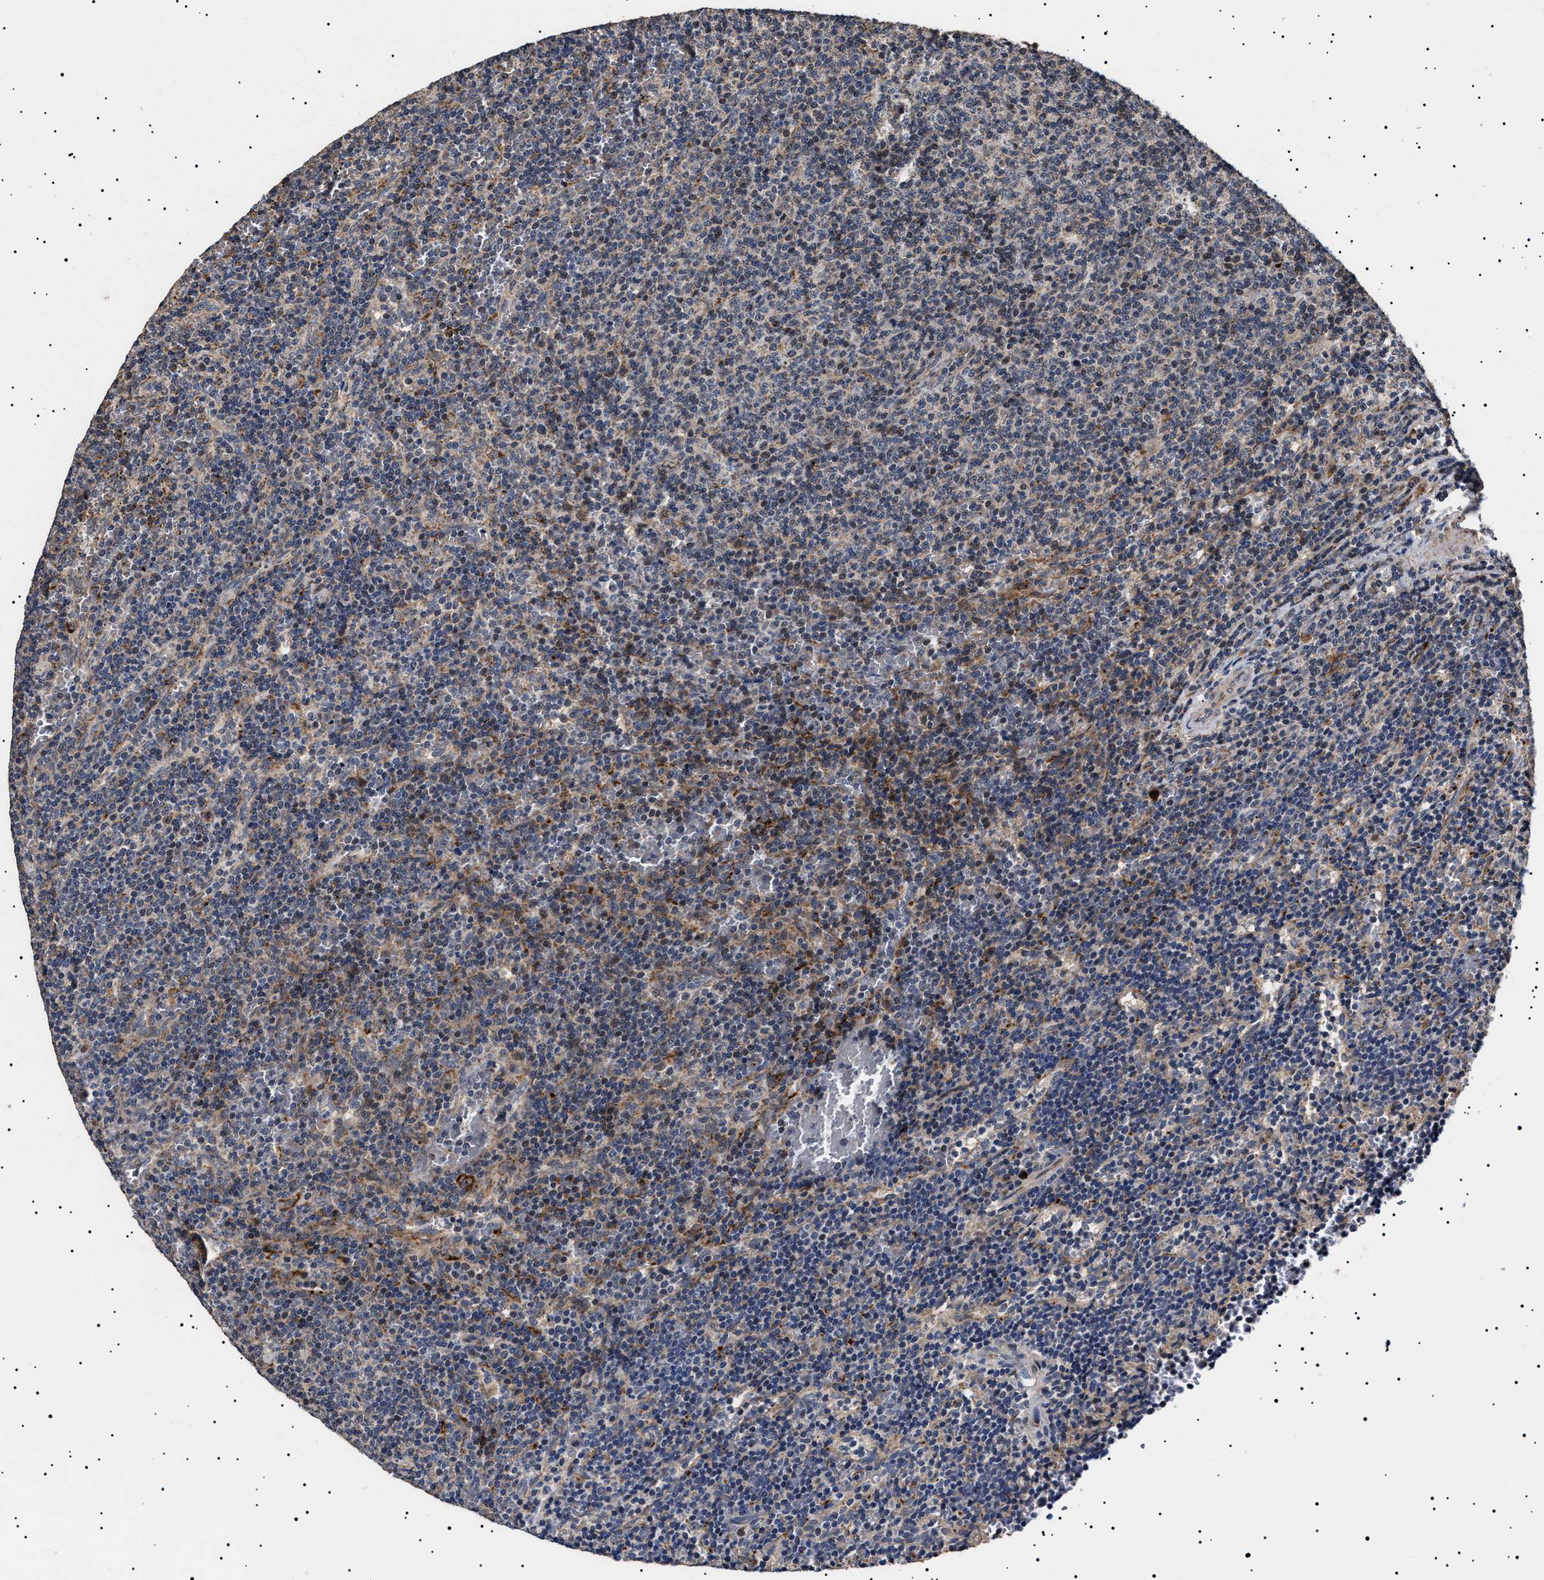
{"staining": {"intensity": "weak", "quantity": "<25%", "location": "cytoplasmic/membranous"}, "tissue": "lymphoma", "cell_type": "Tumor cells", "image_type": "cancer", "snomed": [{"axis": "morphology", "description": "Malignant lymphoma, non-Hodgkin's type, Low grade"}, {"axis": "topography", "description": "Spleen"}], "caption": "Lymphoma stained for a protein using IHC shows no staining tumor cells.", "gene": "RAB34", "patient": {"sex": "female", "age": 50}}